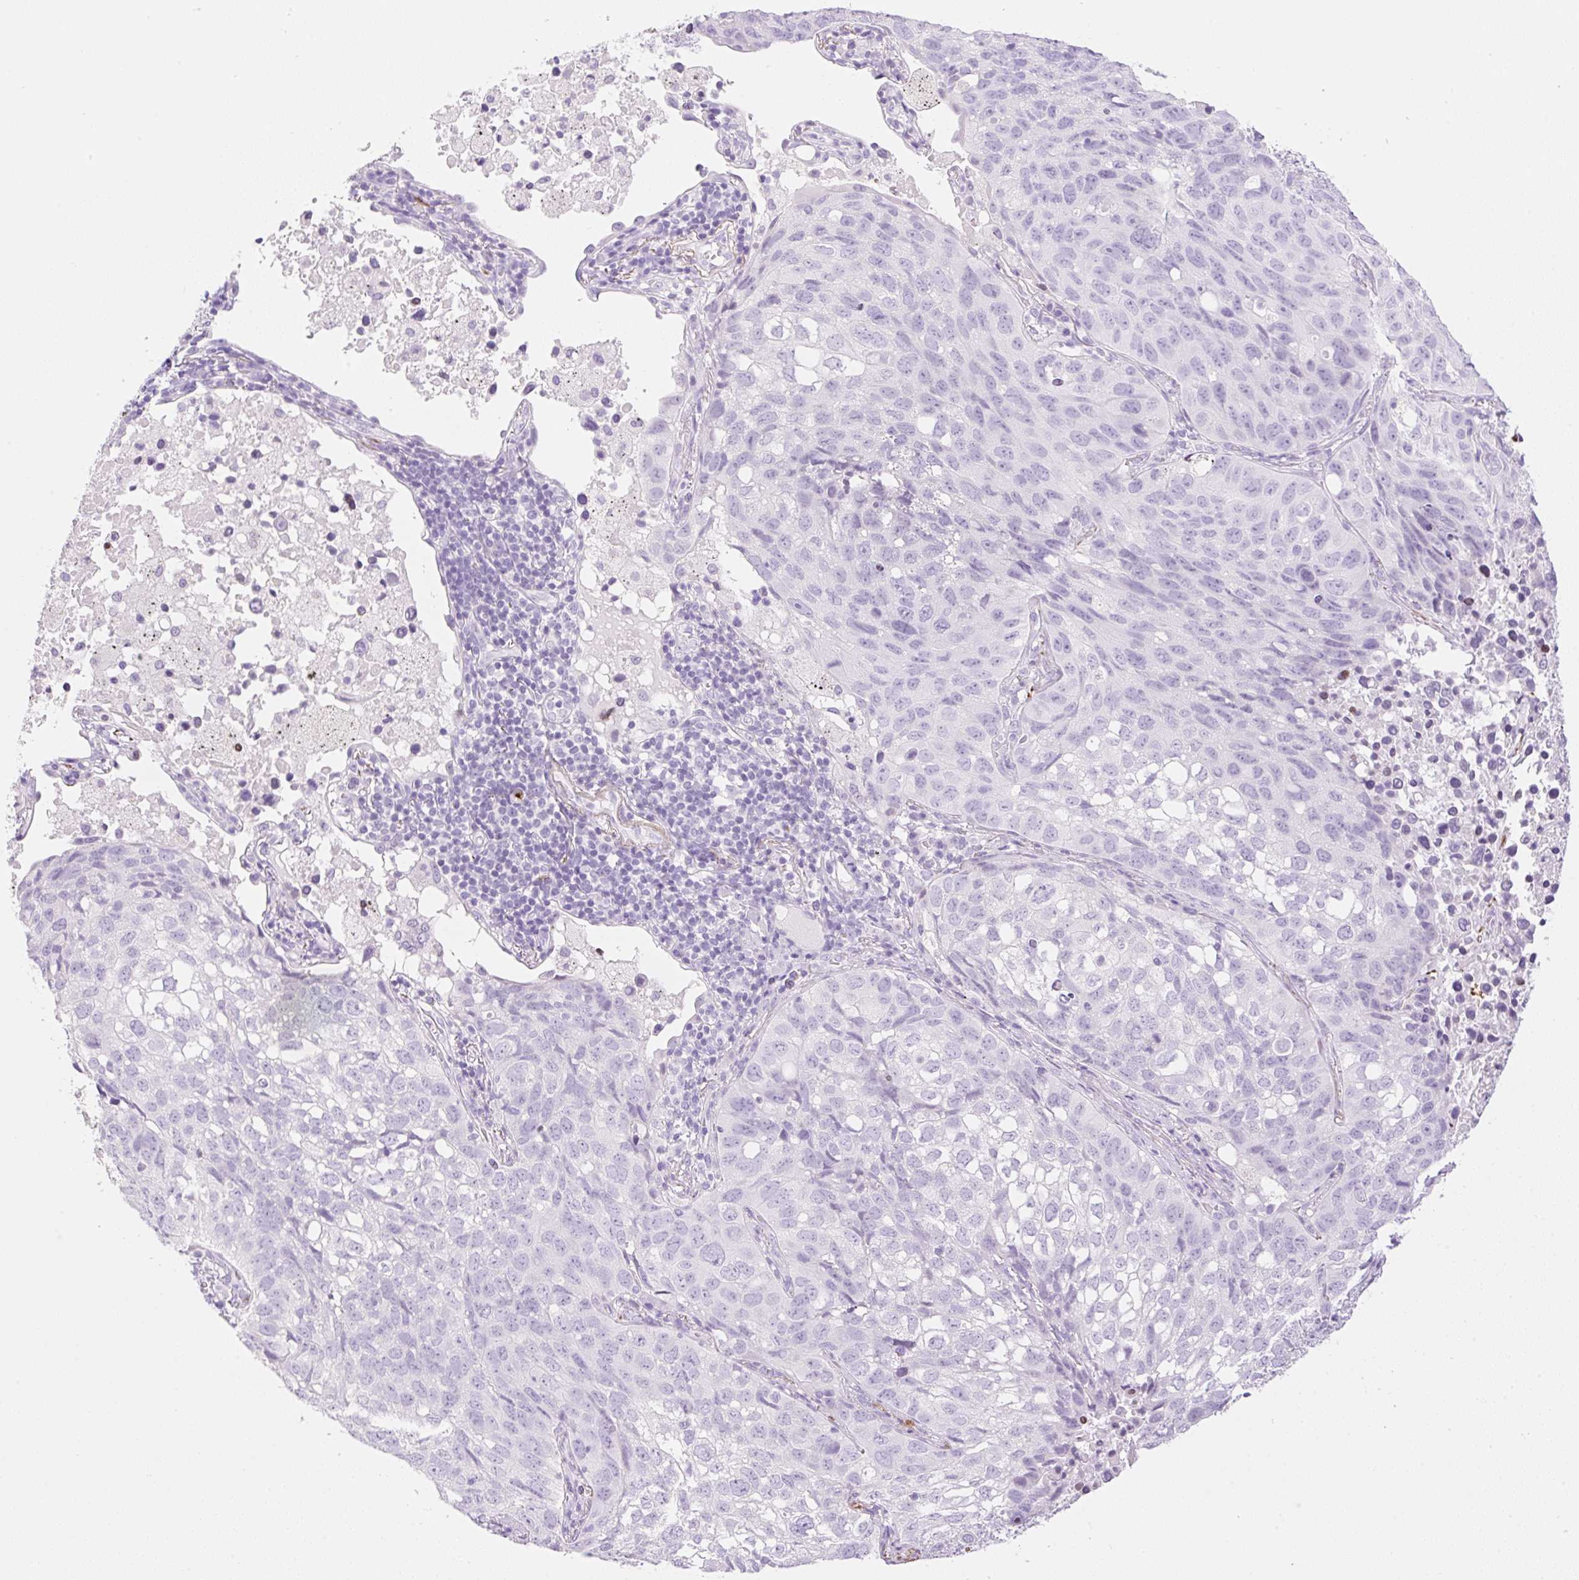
{"staining": {"intensity": "negative", "quantity": "none", "location": "none"}, "tissue": "lung cancer", "cell_type": "Tumor cells", "image_type": "cancer", "snomed": [{"axis": "morphology", "description": "Squamous cell carcinoma, NOS"}, {"axis": "topography", "description": "Lung"}], "caption": "An immunohistochemistry micrograph of lung squamous cell carcinoma is shown. There is no staining in tumor cells of lung squamous cell carcinoma. The staining is performed using DAB brown chromogen with nuclei counter-stained in using hematoxylin.", "gene": "SP140L", "patient": {"sex": "male", "age": 60}}